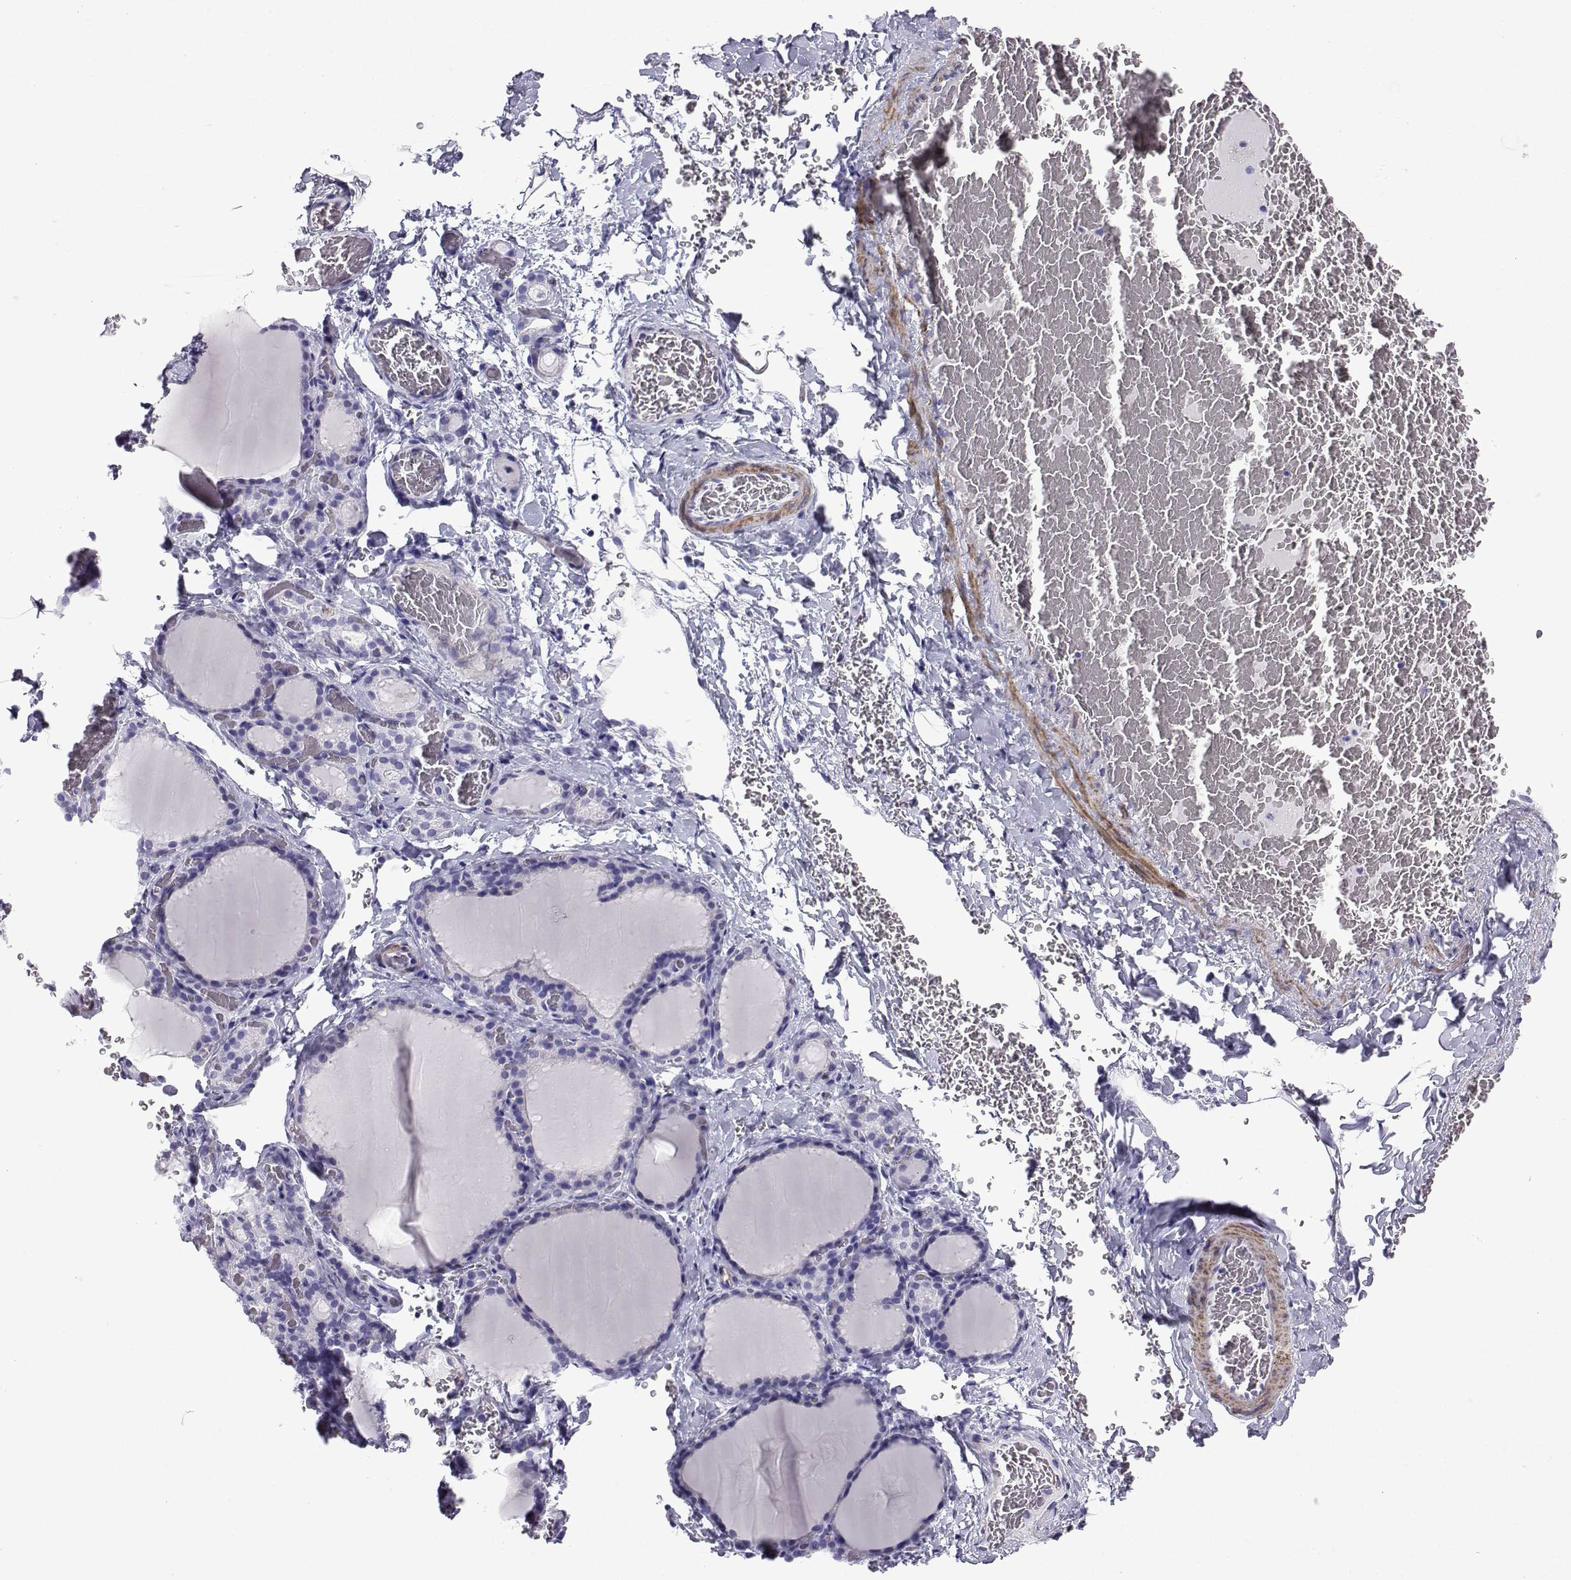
{"staining": {"intensity": "negative", "quantity": "none", "location": "none"}, "tissue": "thyroid gland", "cell_type": "Glandular cells", "image_type": "normal", "snomed": [{"axis": "morphology", "description": "Normal tissue, NOS"}, {"axis": "morphology", "description": "Hyperplasia, NOS"}, {"axis": "topography", "description": "Thyroid gland"}], "caption": "Glandular cells show no significant protein expression in benign thyroid gland.", "gene": "KCNF1", "patient": {"sex": "female", "age": 27}}